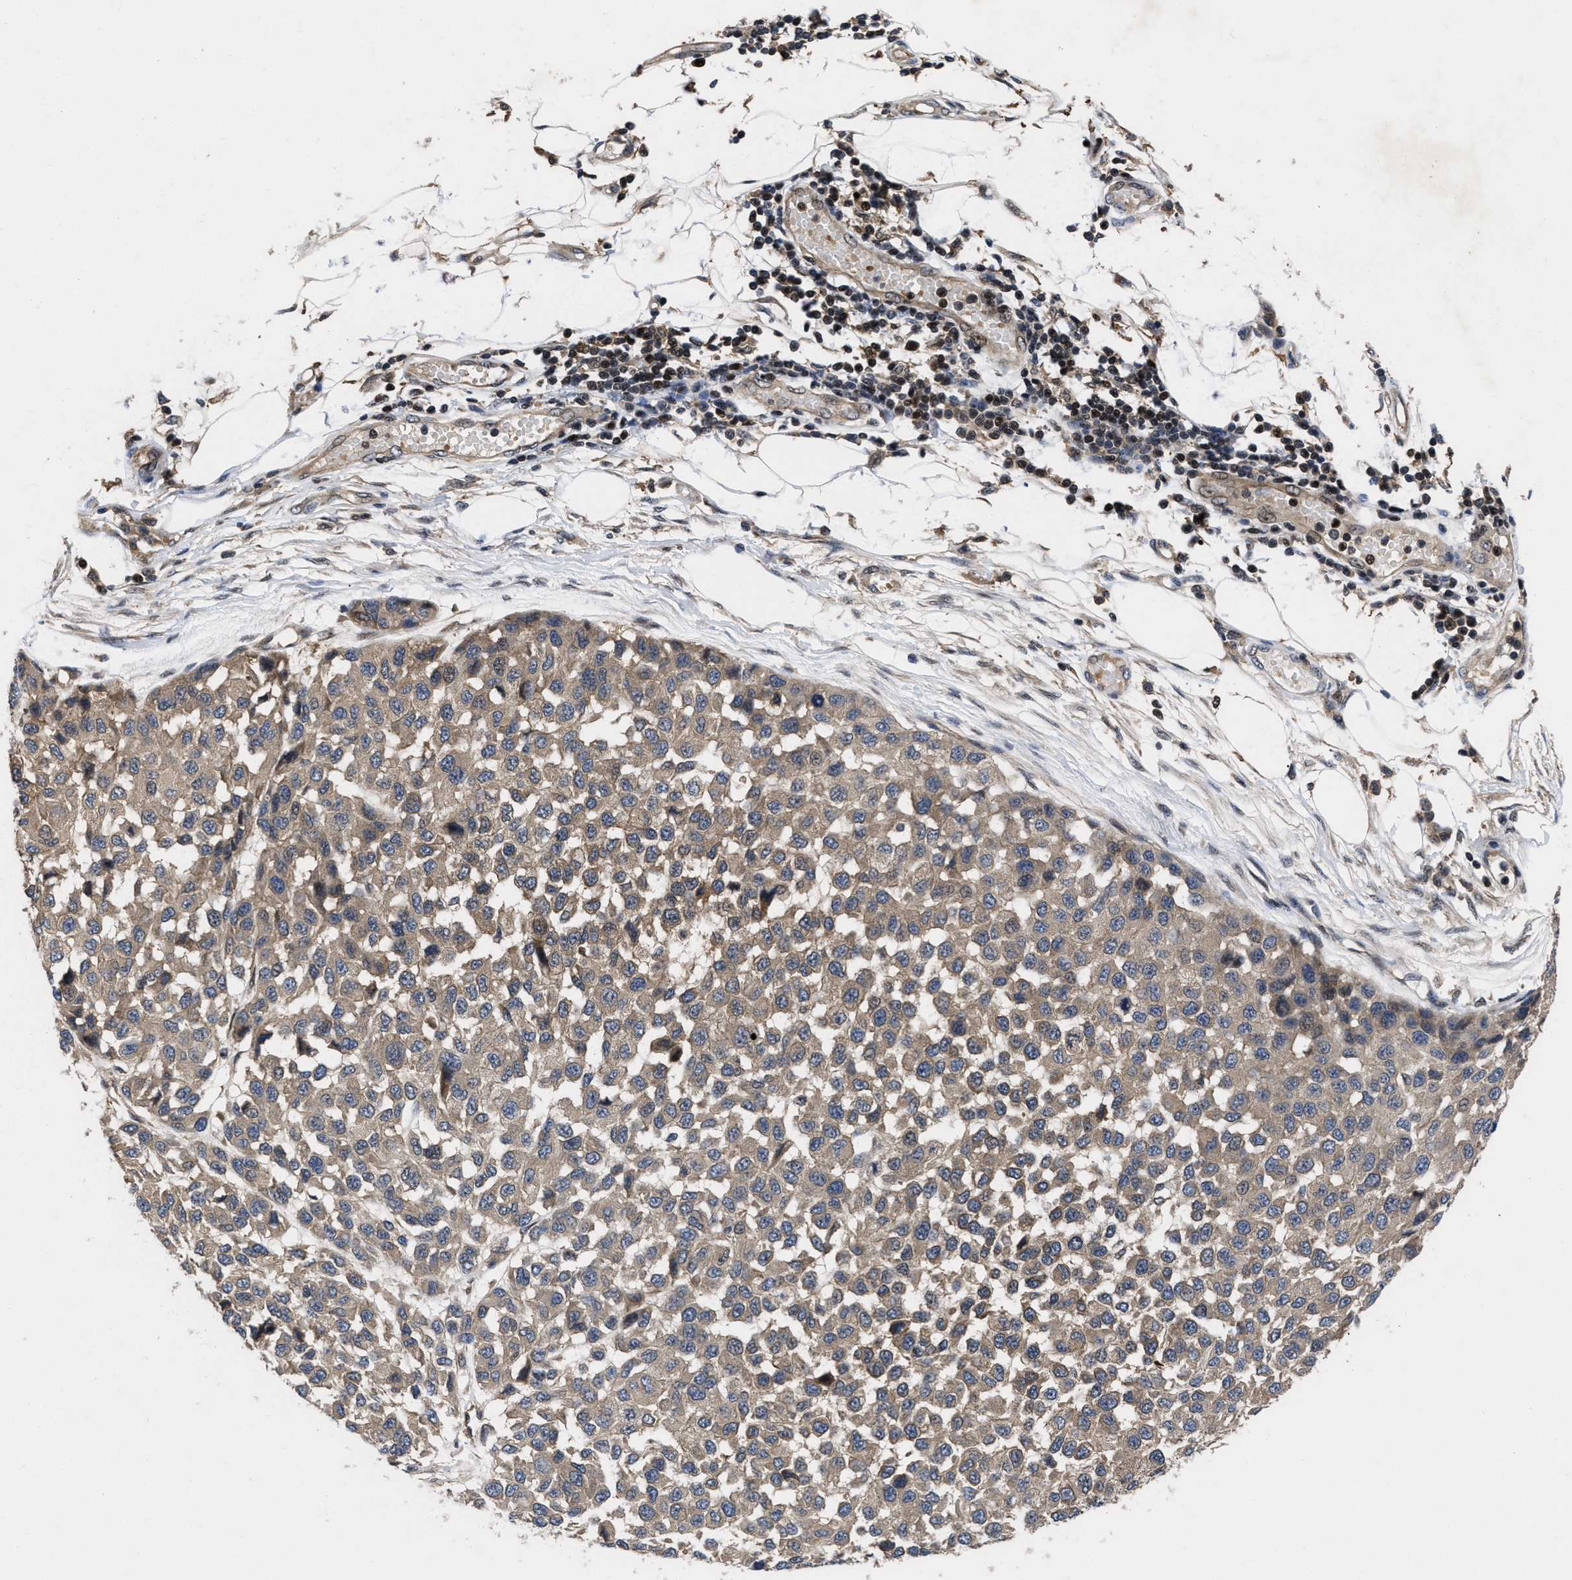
{"staining": {"intensity": "weak", "quantity": ">75%", "location": "cytoplasmic/membranous"}, "tissue": "melanoma", "cell_type": "Tumor cells", "image_type": "cancer", "snomed": [{"axis": "morphology", "description": "Normal tissue, NOS"}, {"axis": "morphology", "description": "Malignant melanoma, NOS"}, {"axis": "topography", "description": "Skin"}], "caption": "A low amount of weak cytoplasmic/membranous staining is present in approximately >75% of tumor cells in melanoma tissue.", "gene": "FAM200A", "patient": {"sex": "male", "age": 62}}